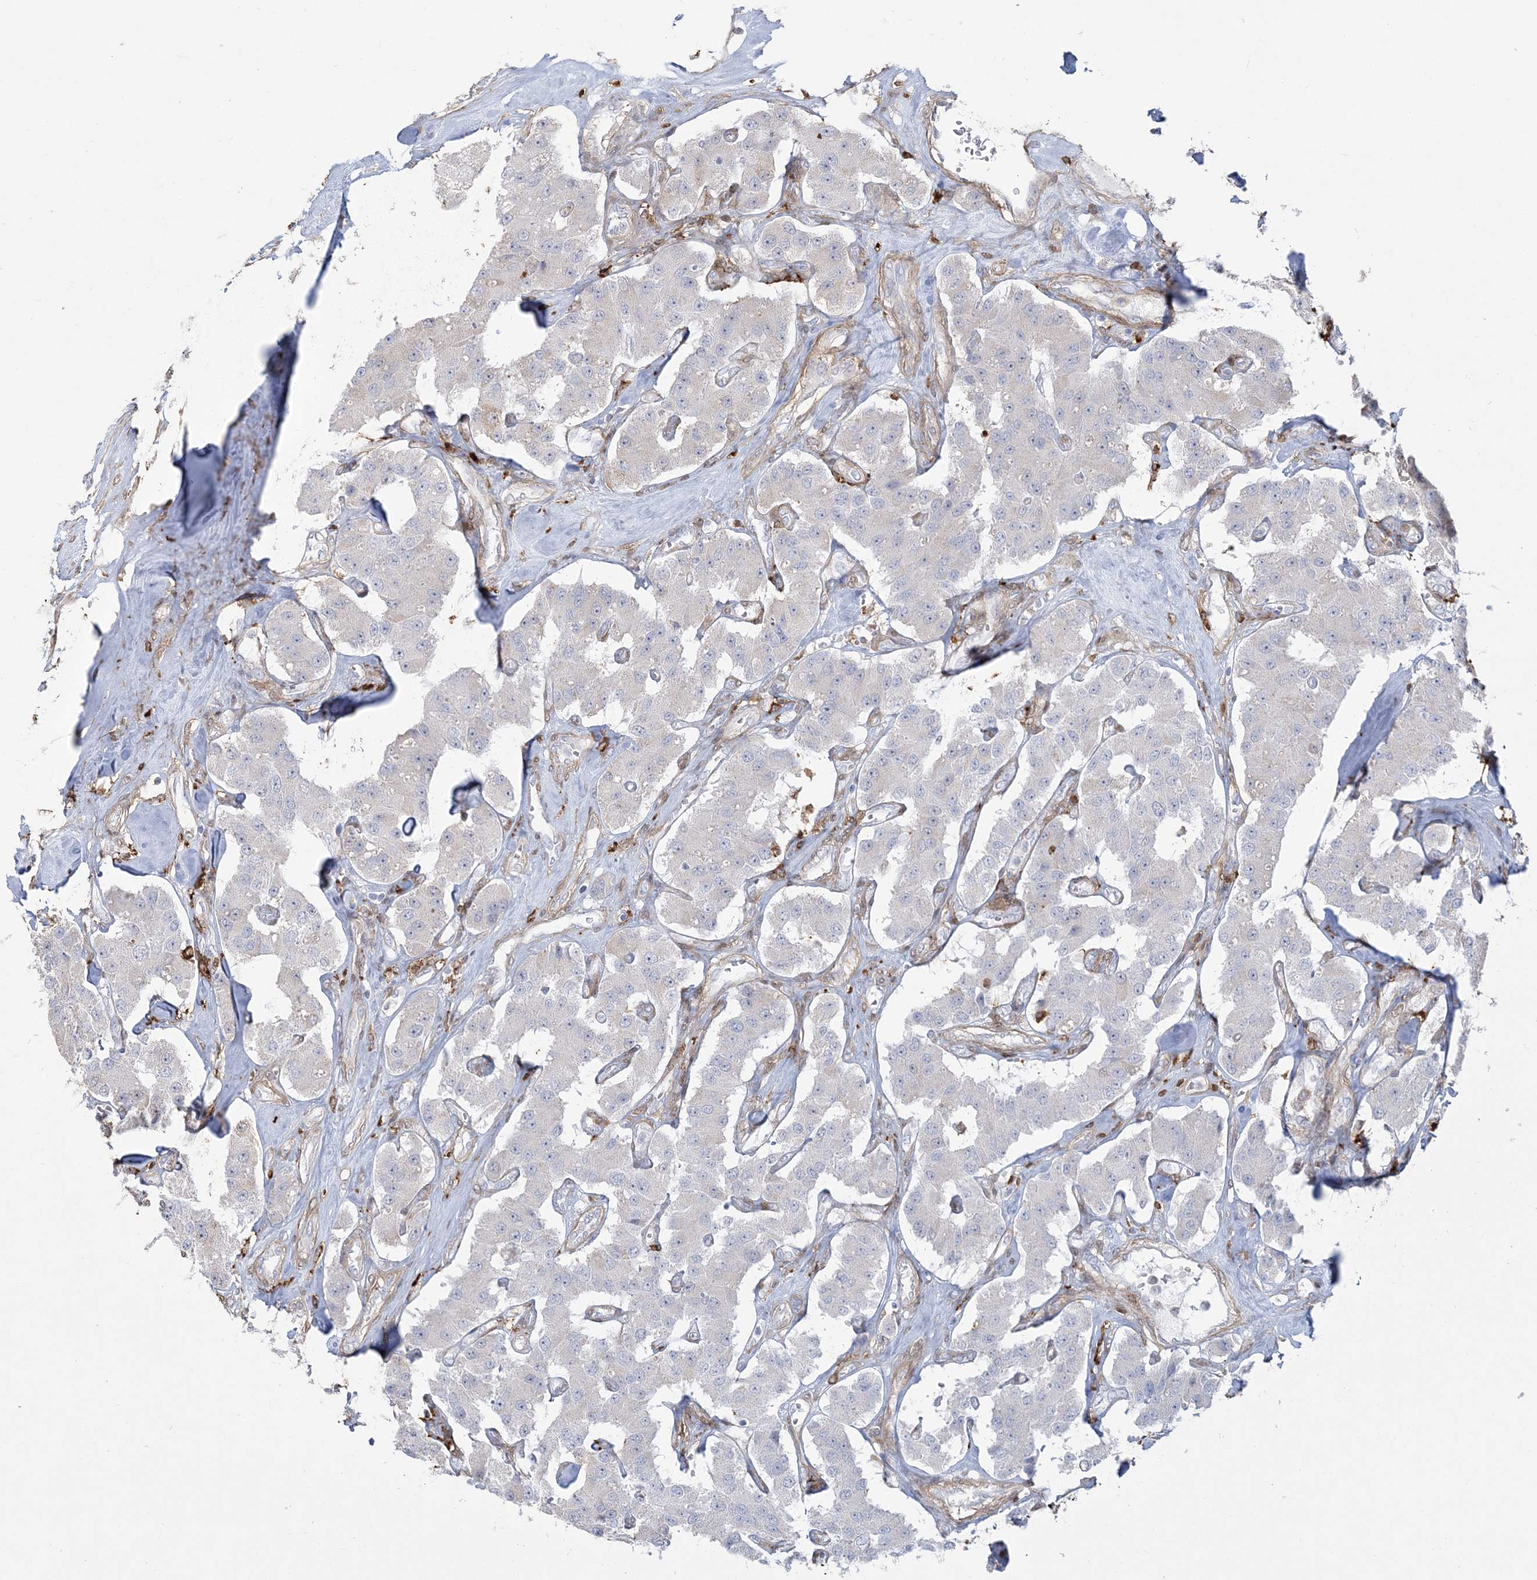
{"staining": {"intensity": "negative", "quantity": "none", "location": "none"}, "tissue": "carcinoid", "cell_type": "Tumor cells", "image_type": "cancer", "snomed": [{"axis": "morphology", "description": "Carcinoid, malignant, NOS"}, {"axis": "topography", "description": "Pancreas"}], "caption": "Immunohistochemistry (IHC) of human malignant carcinoid demonstrates no expression in tumor cells. (DAB immunohistochemistry (IHC), high magnification).", "gene": "HAAO", "patient": {"sex": "male", "age": 41}}